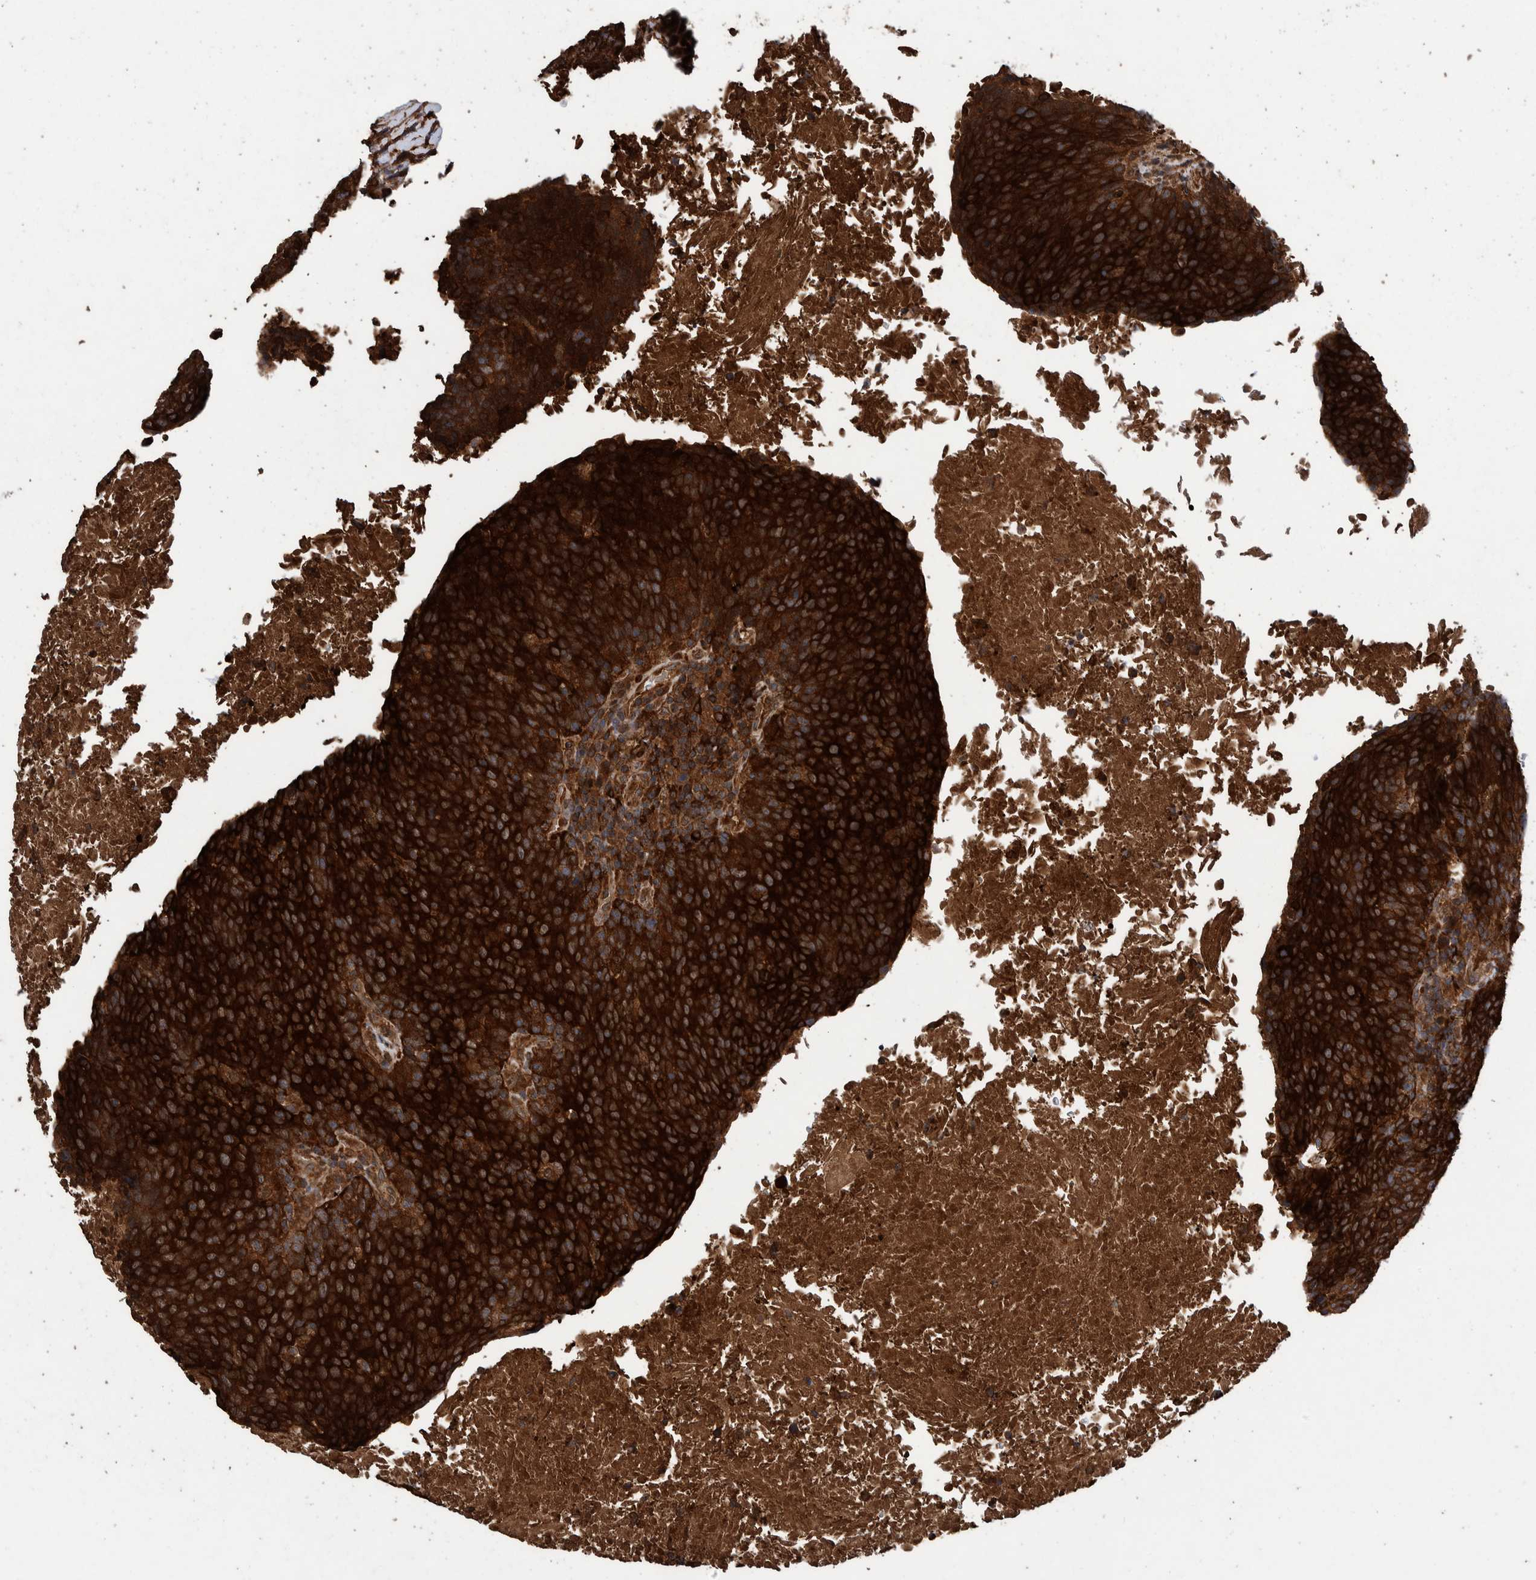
{"staining": {"intensity": "strong", "quantity": ">75%", "location": "cytoplasmic/membranous"}, "tissue": "head and neck cancer", "cell_type": "Tumor cells", "image_type": "cancer", "snomed": [{"axis": "morphology", "description": "Squamous cell carcinoma, NOS"}, {"axis": "morphology", "description": "Squamous cell carcinoma, metastatic, NOS"}, {"axis": "topography", "description": "Lymph node"}, {"axis": "topography", "description": "Head-Neck"}], "caption": "DAB (3,3'-diaminobenzidine) immunohistochemical staining of human head and neck metastatic squamous cell carcinoma displays strong cytoplasmic/membranous protein expression in approximately >75% of tumor cells.", "gene": "TRIM16", "patient": {"sex": "male", "age": 62}}